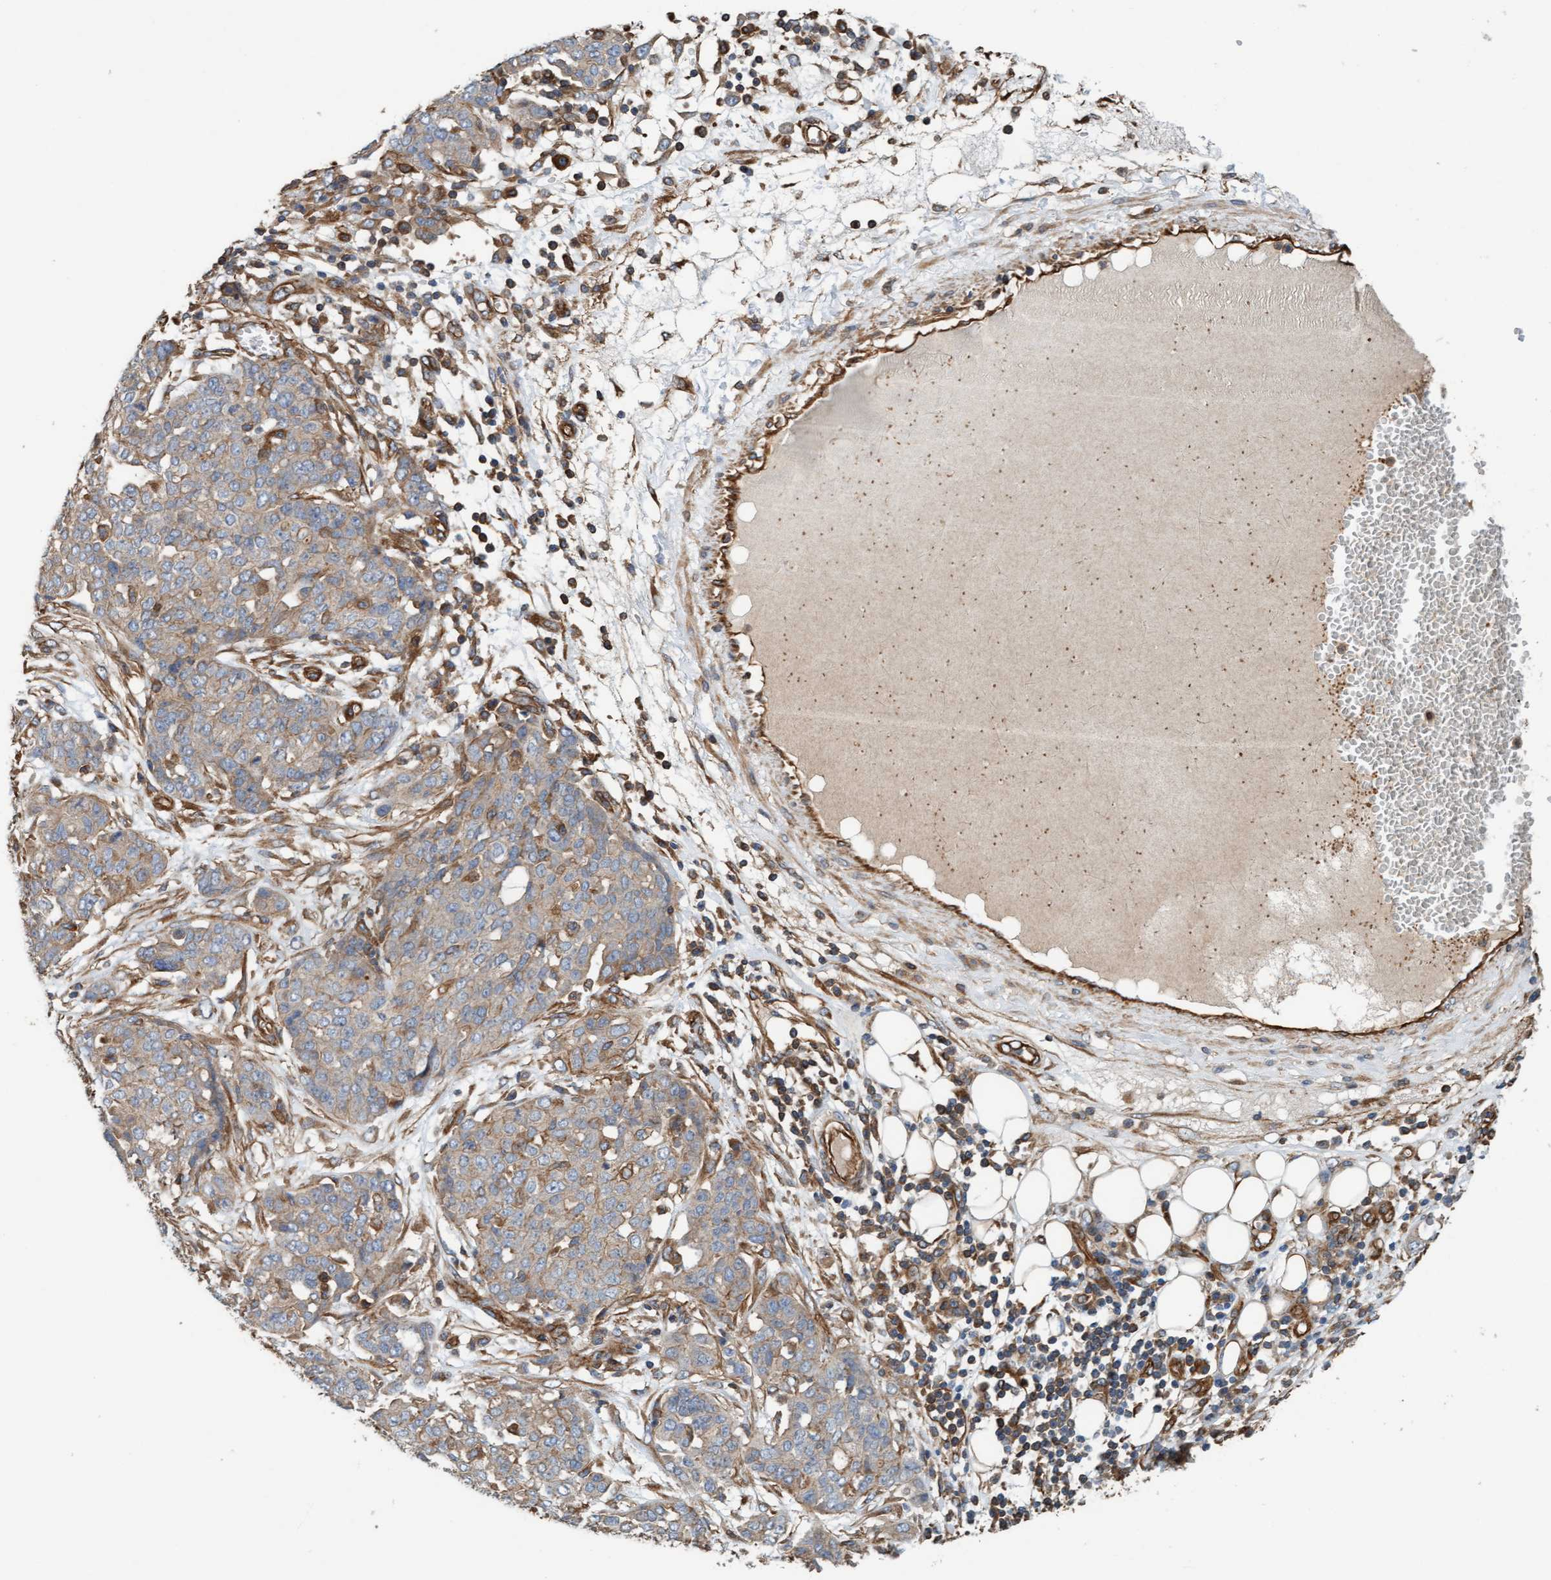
{"staining": {"intensity": "weak", "quantity": ">75%", "location": "cytoplasmic/membranous"}, "tissue": "ovarian cancer", "cell_type": "Tumor cells", "image_type": "cancer", "snomed": [{"axis": "morphology", "description": "Cystadenocarcinoma, serous, NOS"}, {"axis": "topography", "description": "Soft tissue"}, {"axis": "topography", "description": "Ovary"}], "caption": "This histopathology image exhibits IHC staining of serous cystadenocarcinoma (ovarian), with low weak cytoplasmic/membranous positivity in approximately >75% of tumor cells.", "gene": "STXBP4", "patient": {"sex": "female", "age": 57}}